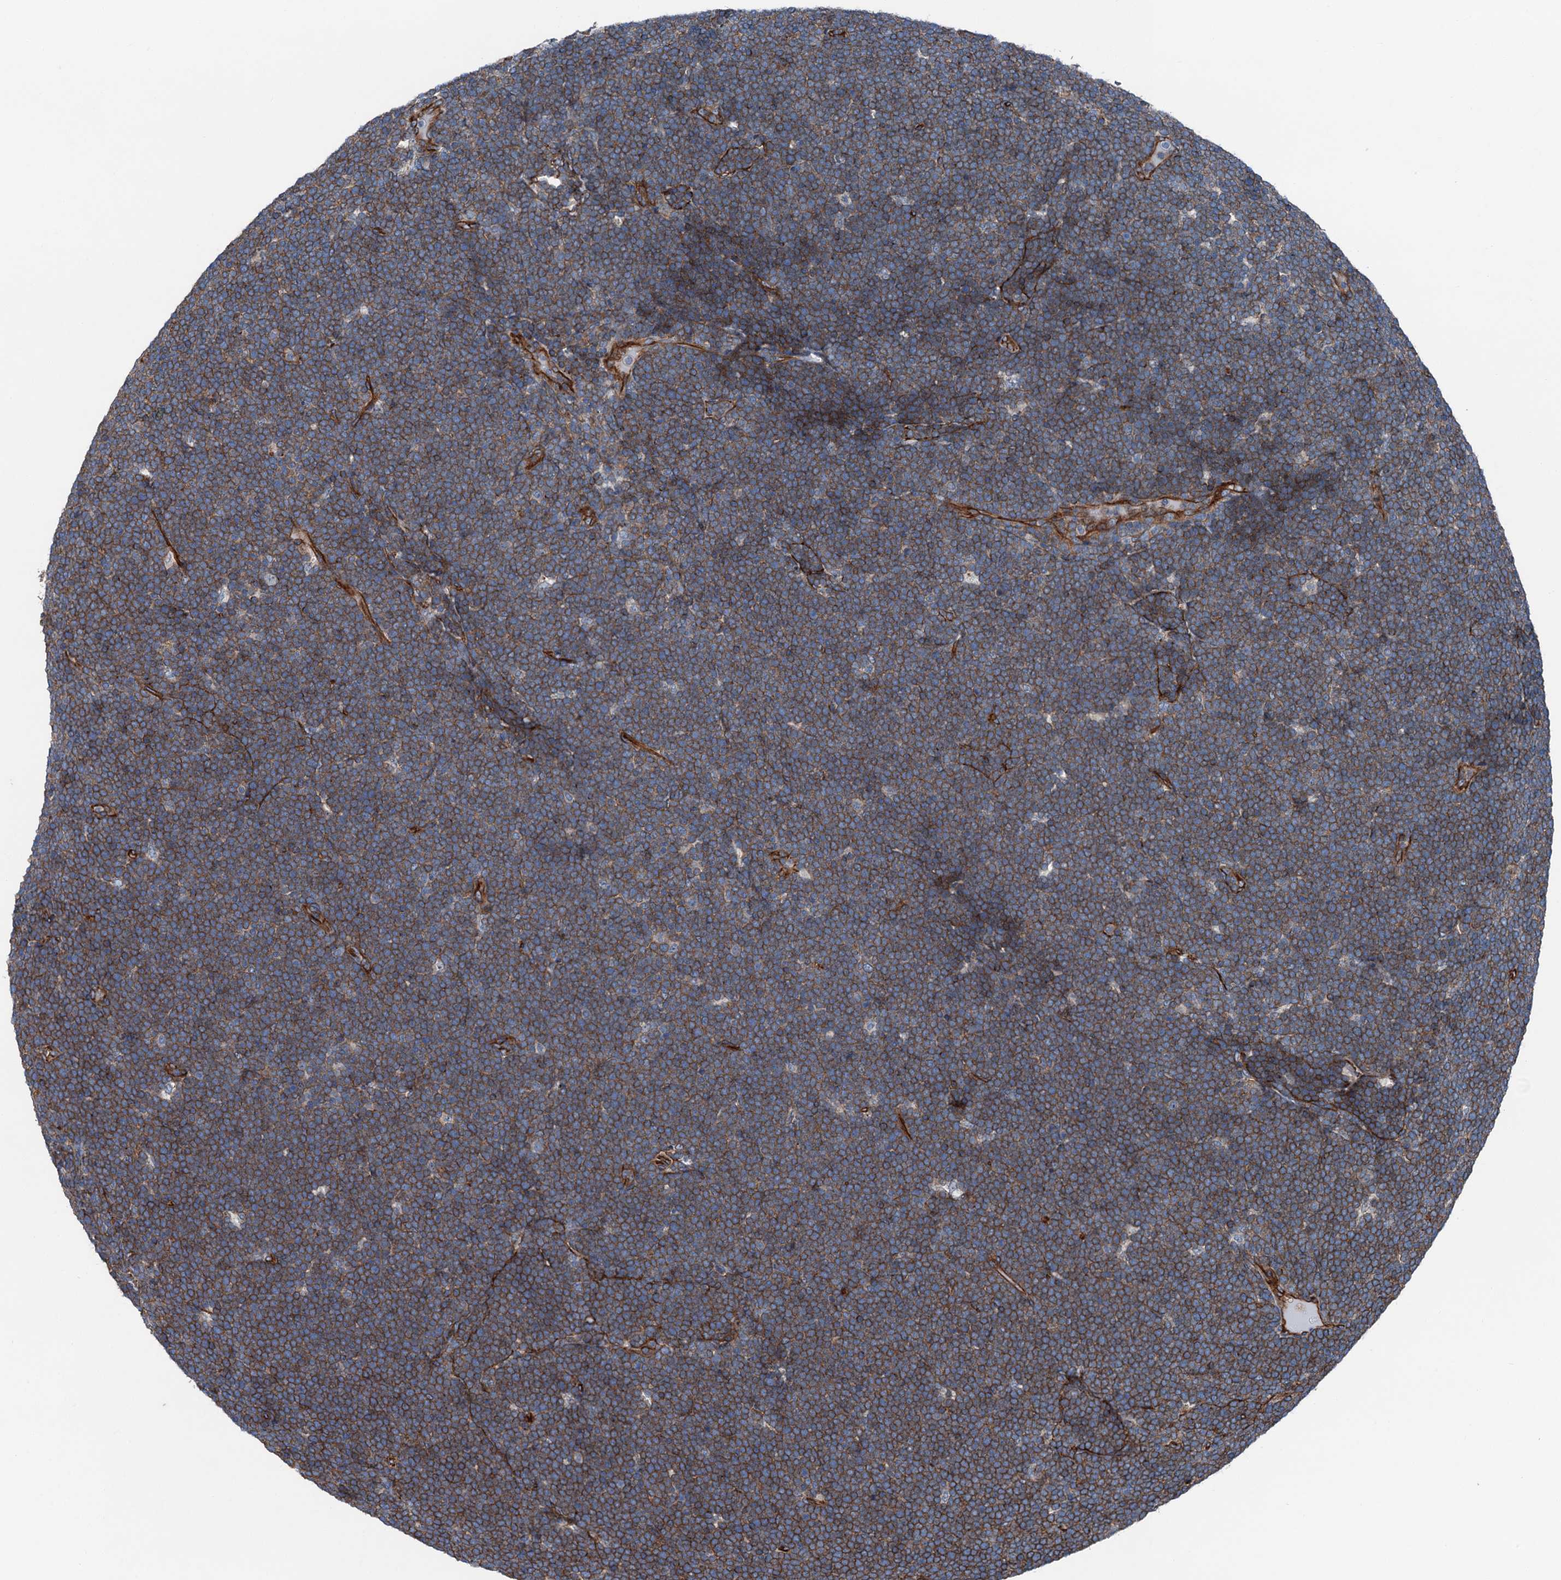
{"staining": {"intensity": "moderate", "quantity": ">75%", "location": "cytoplasmic/membranous"}, "tissue": "lymphoma", "cell_type": "Tumor cells", "image_type": "cancer", "snomed": [{"axis": "morphology", "description": "Malignant lymphoma, non-Hodgkin's type, High grade"}, {"axis": "topography", "description": "Lymph node"}], "caption": "Human malignant lymphoma, non-Hodgkin's type (high-grade) stained for a protein (brown) reveals moderate cytoplasmic/membranous positive staining in approximately >75% of tumor cells.", "gene": "NMRAL1", "patient": {"sex": "male", "age": 13}}